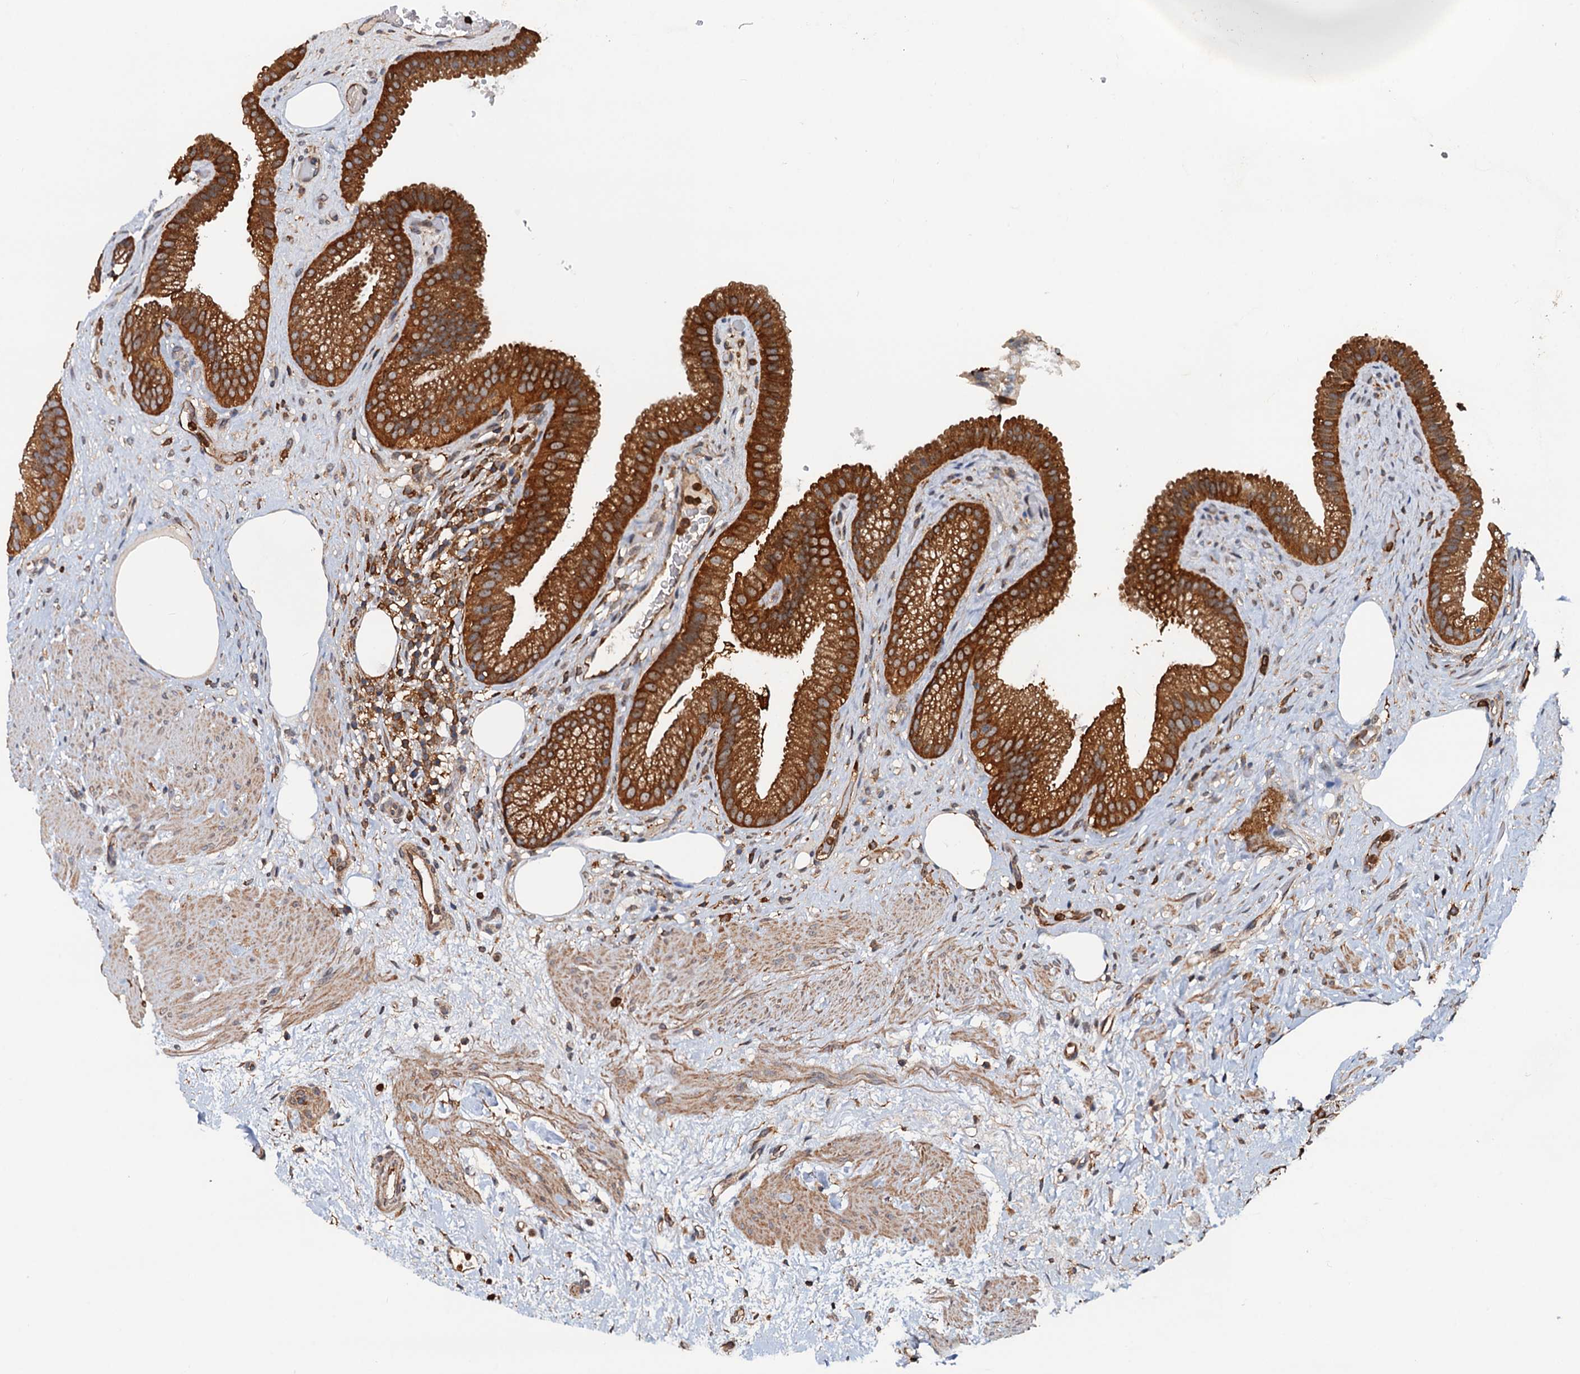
{"staining": {"intensity": "strong", "quantity": ">75%", "location": "cytoplasmic/membranous"}, "tissue": "gallbladder", "cell_type": "Glandular cells", "image_type": "normal", "snomed": [{"axis": "morphology", "description": "Normal tissue, NOS"}, {"axis": "morphology", "description": "Inflammation, NOS"}, {"axis": "topography", "description": "Gallbladder"}], "caption": "Glandular cells display strong cytoplasmic/membranous staining in about >75% of cells in normal gallbladder.", "gene": "USP6NL", "patient": {"sex": "male", "age": 51}}